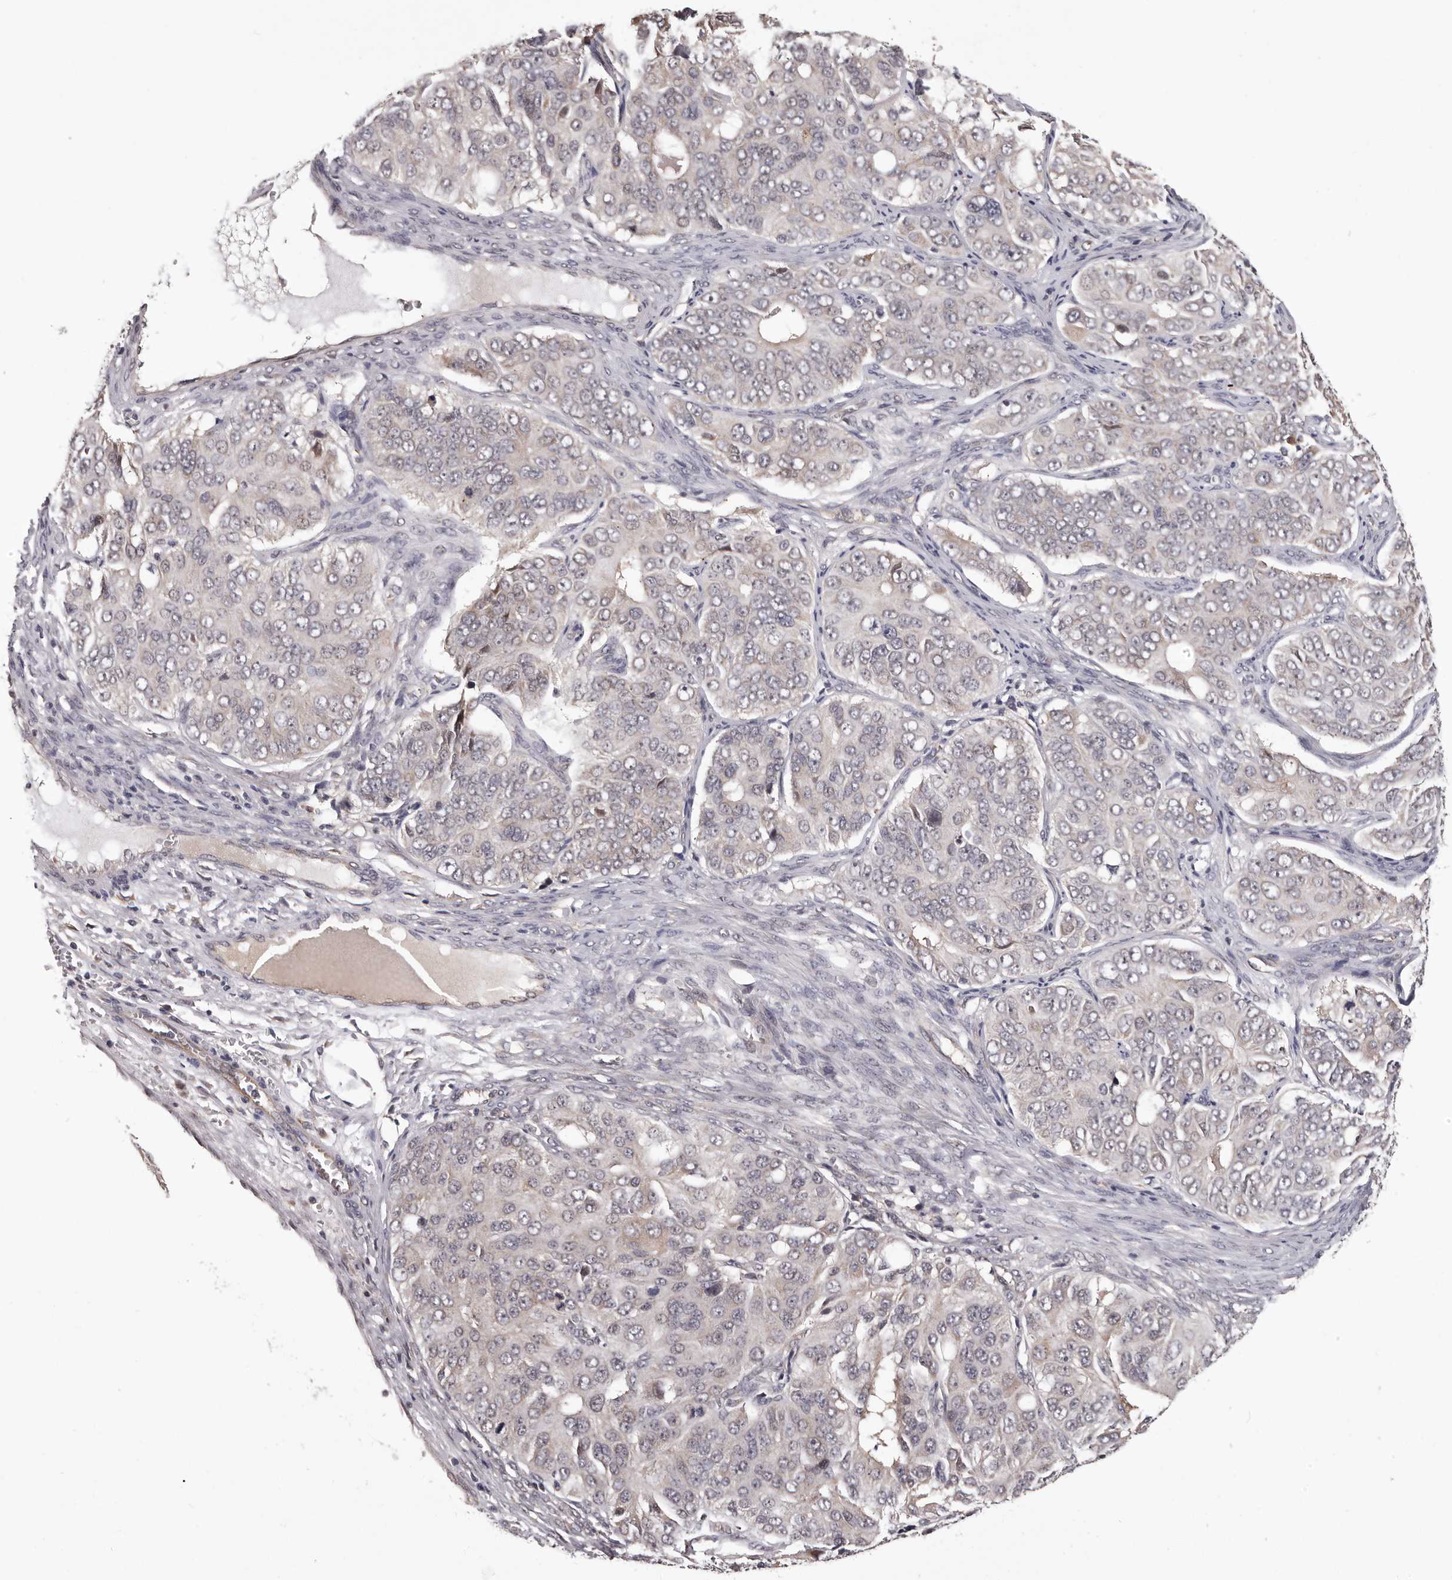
{"staining": {"intensity": "weak", "quantity": "<25%", "location": "cytoplasmic/membranous"}, "tissue": "ovarian cancer", "cell_type": "Tumor cells", "image_type": "cancer", "snomed": [{"axis": "morphology", "description": "Carcinoma, endometroid"}, {"axis": "topography", "description": "Ovary"}], "caption": "Immunohistochemistry photomicrograph of neoplastic tissue: ovarian cancer (endometroid carcinoma) stained with DAB displays no significant protein expression in tumor cells. The staining was performed using DAB to visualize the protein expression in brown, while the nuclei were stained in blue with hematoxylin (Magnification: 20x).", "gene": "MED8", "patient": {"sex": "female", "age": 51}}